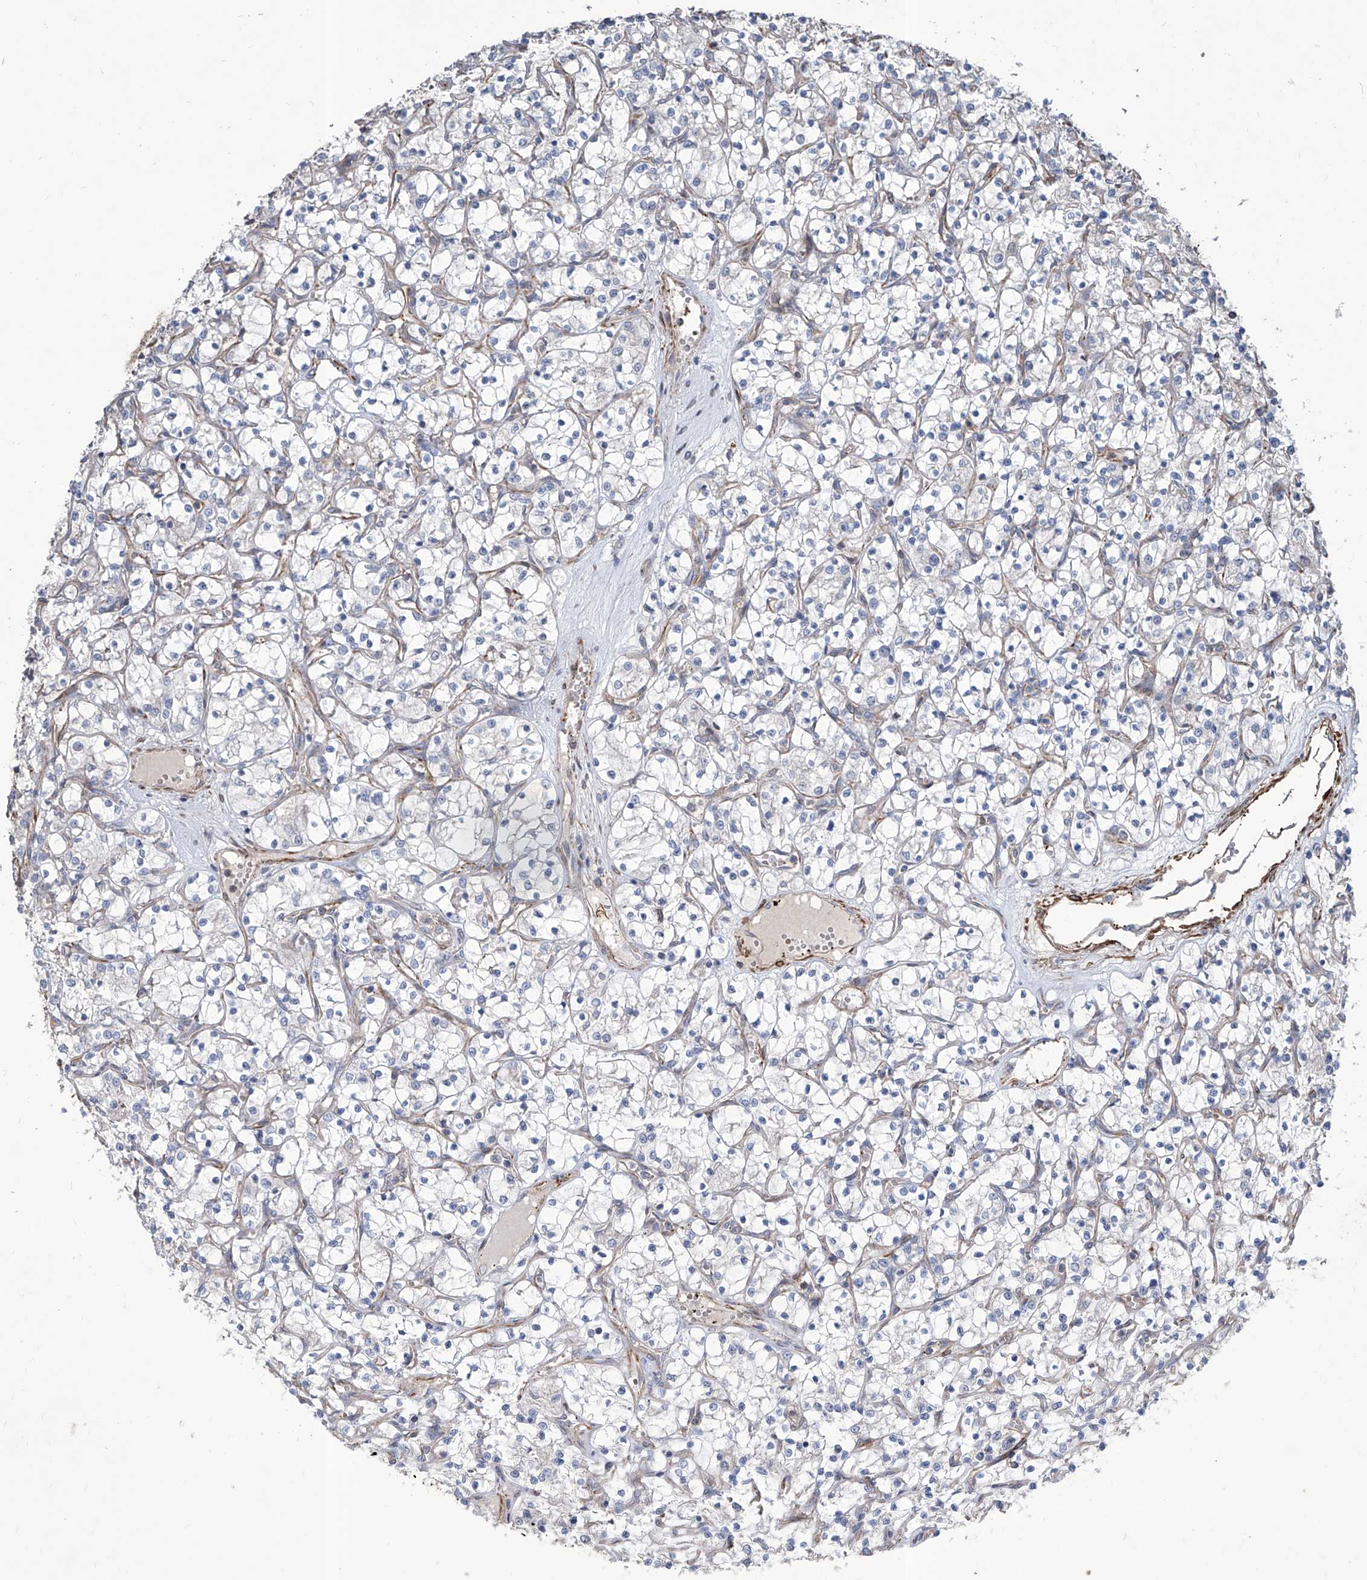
{"staining": {"intensity": "negative", "quantity": "none", "location": "none"}, "tissue": "renal cancer", "cell_type": "Tumor cells", "image_type": "cancer", "snomed": [{"axis": "morphology", "description": "Adenocarcinoma, NOS"}, {"axis": "topography", "description": "Kidney"}], "caption": "The image reveals no significant expression in tumor cells of renal adenocarcinoma. (Stains: DAB IHC with hematoxylin counter stain, Microscopy: brightfield microscopy at high magnification).", "gene": "FAM83B", "patient": {"sex": "female", "age": 69}}